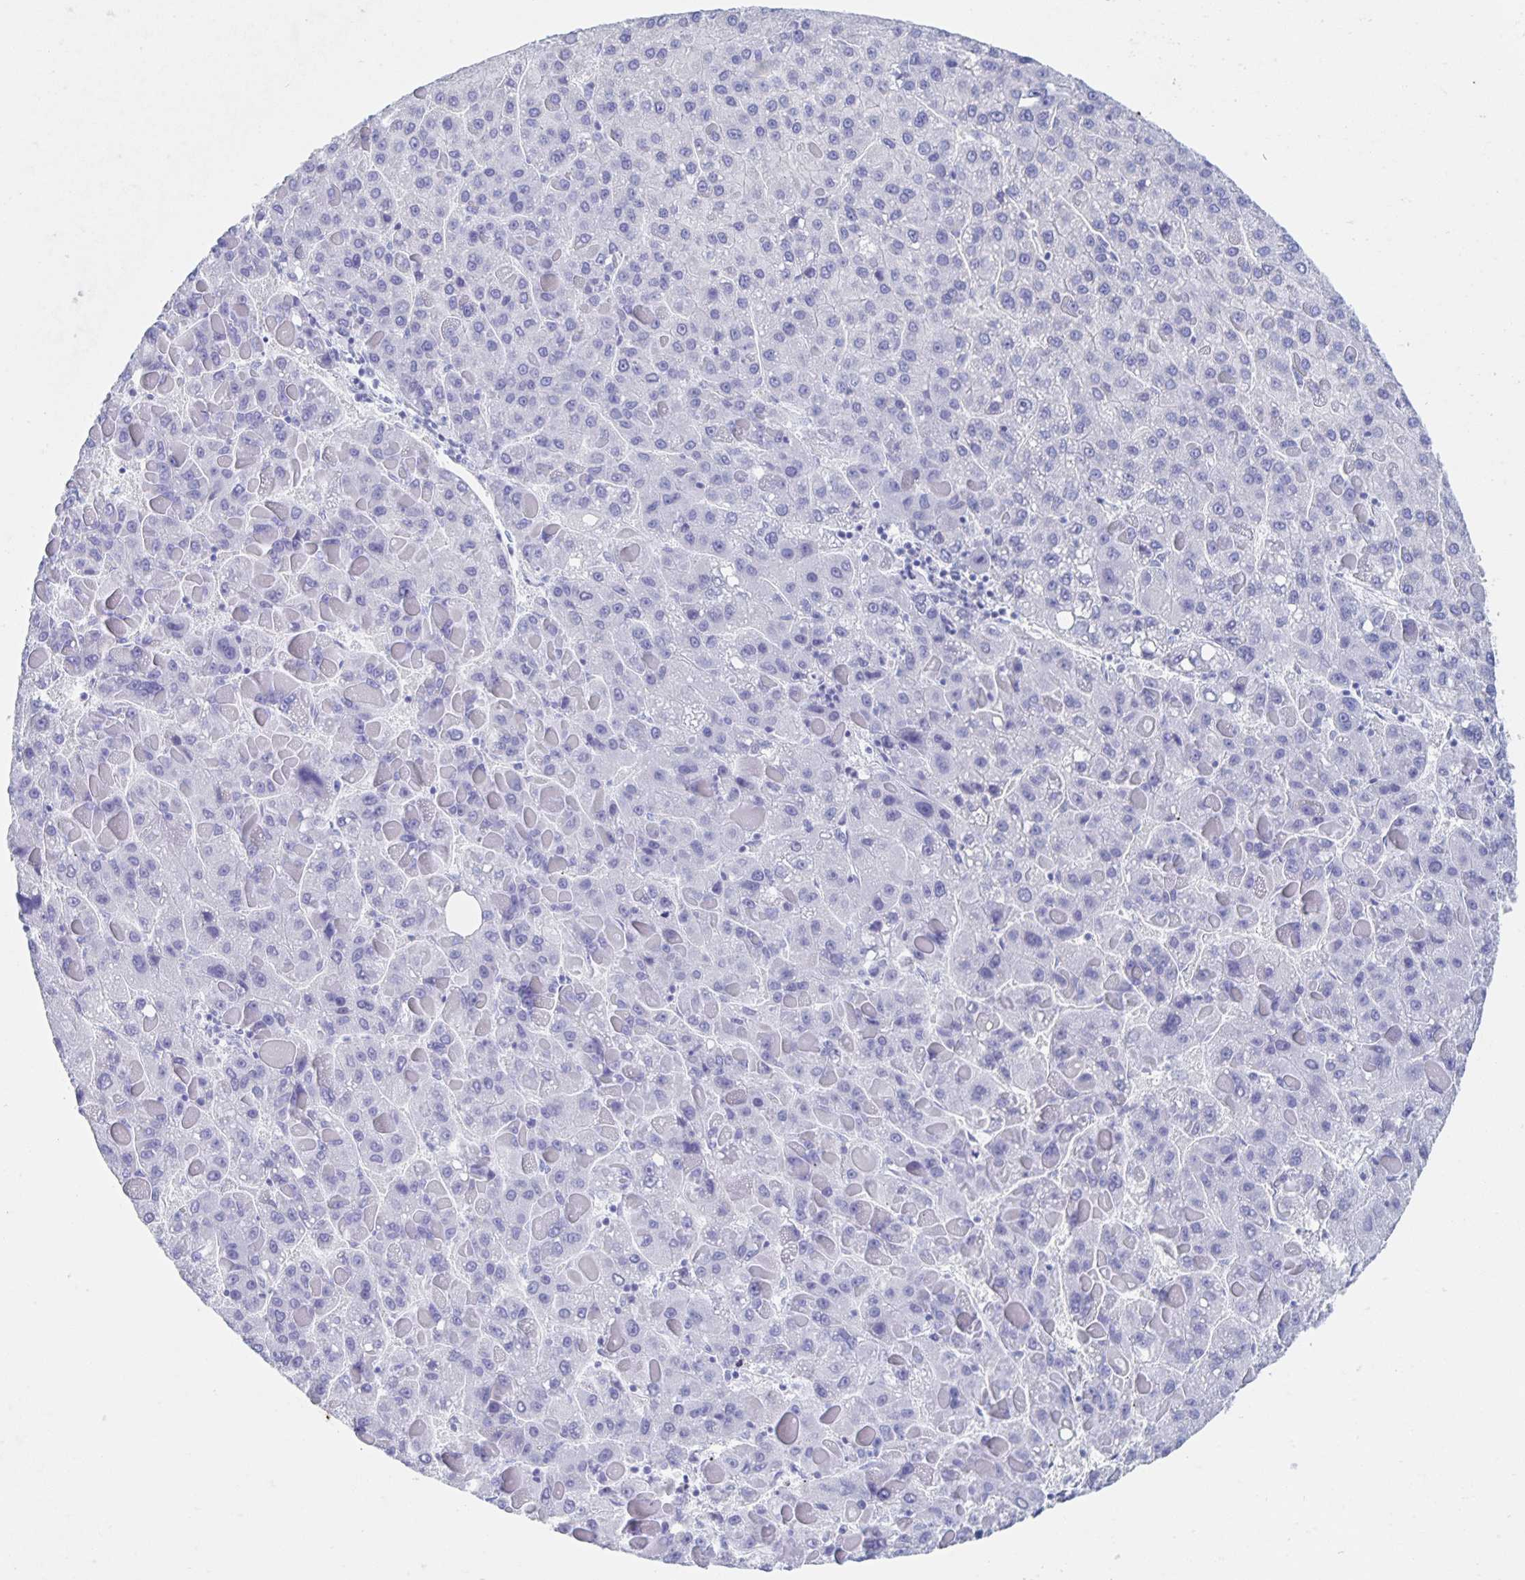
{"staining": {"intensity": "negative", "quantity": "none", "location": "none"}, "tissue": "liver cancer", "cell_type": "Tumor cells", "image_type": "cancer", "snomed": [{"axis": "morphology", "description": "Carcinoma, Hepatocellular, NOS"}, {"axis": "topography", "description": "Liver"}], "caption": "Immunohistochemistry (IHC) of liver cancer exhibits no positivity in tumor cells.", "gene": "DMBT1", "patient": {"sex": "female", "age": 82}}